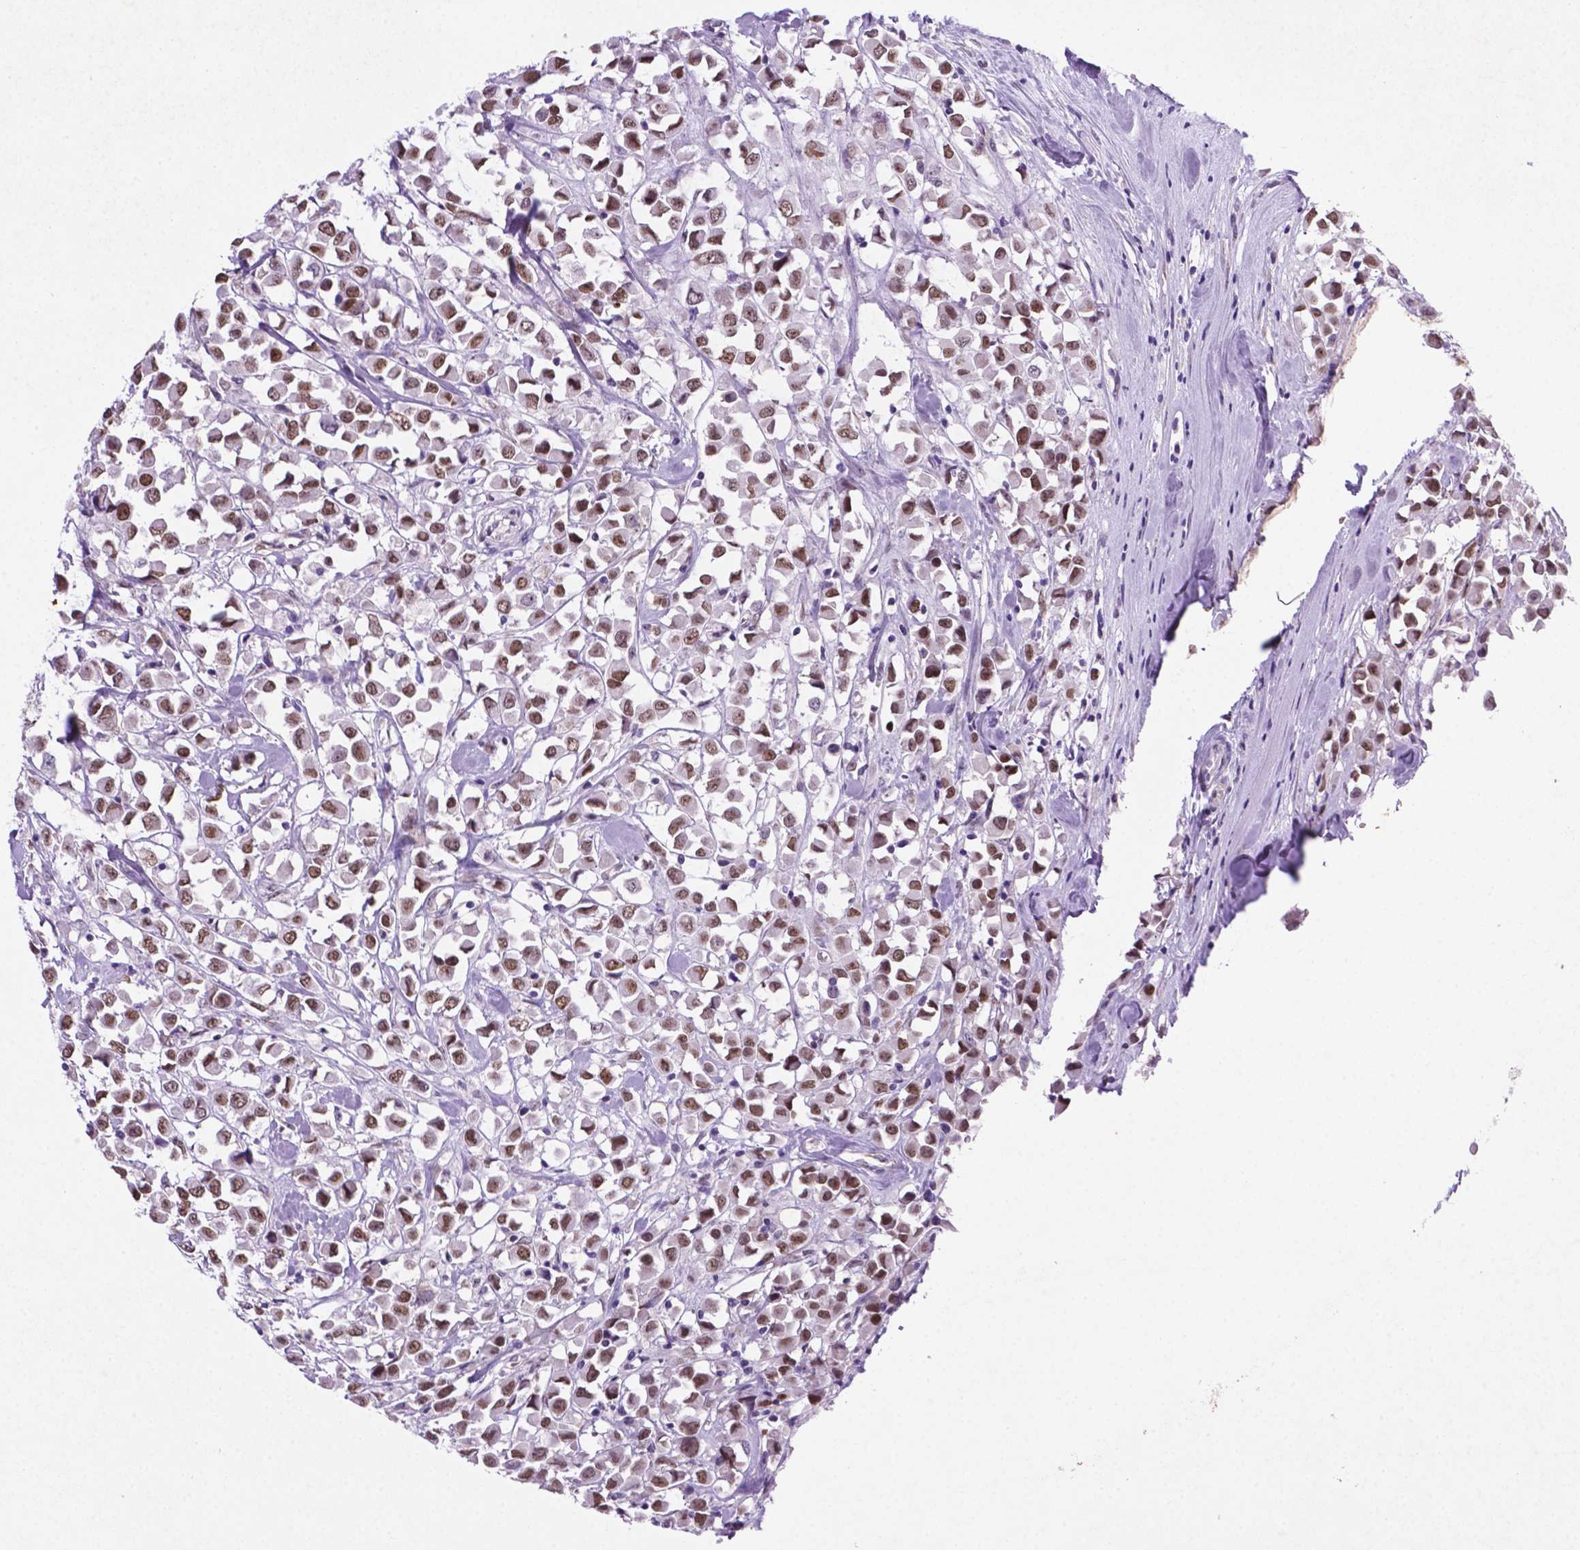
{"staining": {"intensity": "moderate", "quantity": ">75%", "location": "nuclear"}, "tissue": "breast cancer", "cell_type": "Tumor cells", "image_type": "cancer", "snomed": [{"axis": "morphology", "description": "Duct carcinoma"}, {"axis": "topography", "description": "Breast"}], "caption": "A micrograph showing moderate nuclear expression in about >75% of tumor cells in breast invasive ductal carcinoma, as visualized by brown immunohistochemical staining.", "gene": "C18orf21", "patient": {"sex": "female", "age": 61}}